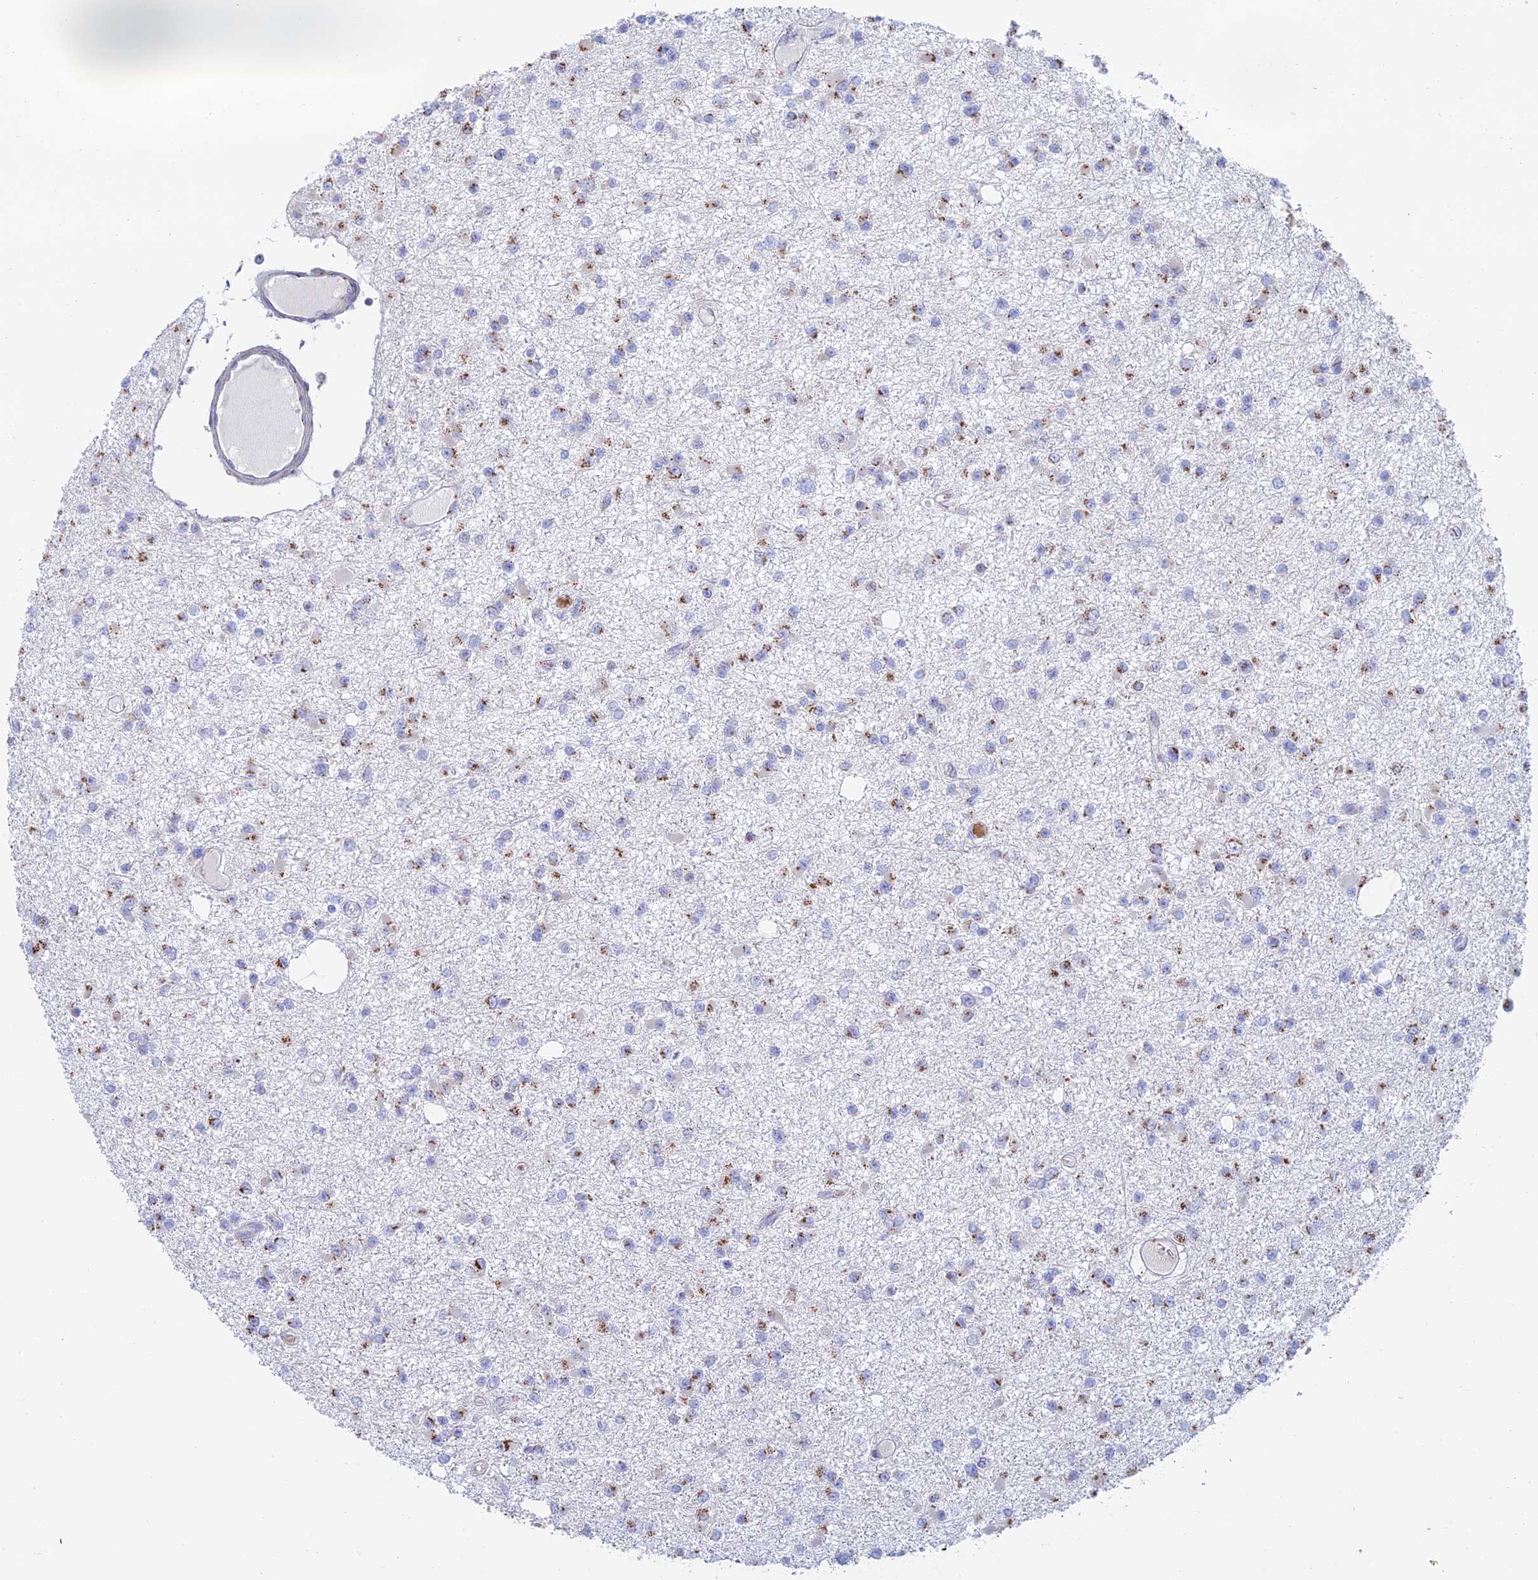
{"staining": {"intensity": "moderate", "quantity": "25%-75%", "location": "cytoplasmic/membranous"}, "tissue": "glioma", "cell_type": "Tumor cells", "image_type": "cancer", "snomed": [{"axis": "morphology", "description": "Glioma, malignant, Low grade"}, {"axis": "topography", "description": "Brain"}], "caption": "Protein staining of glioma tissue demonstrates moderate cytoplasmic/membranous staining in about 25%-75% of tumor cells. (Brightfield microscopy of DAB IHC at high magnification).", "gene": "HS2ST1", "patient": {"sex": "female", "age": 22}}